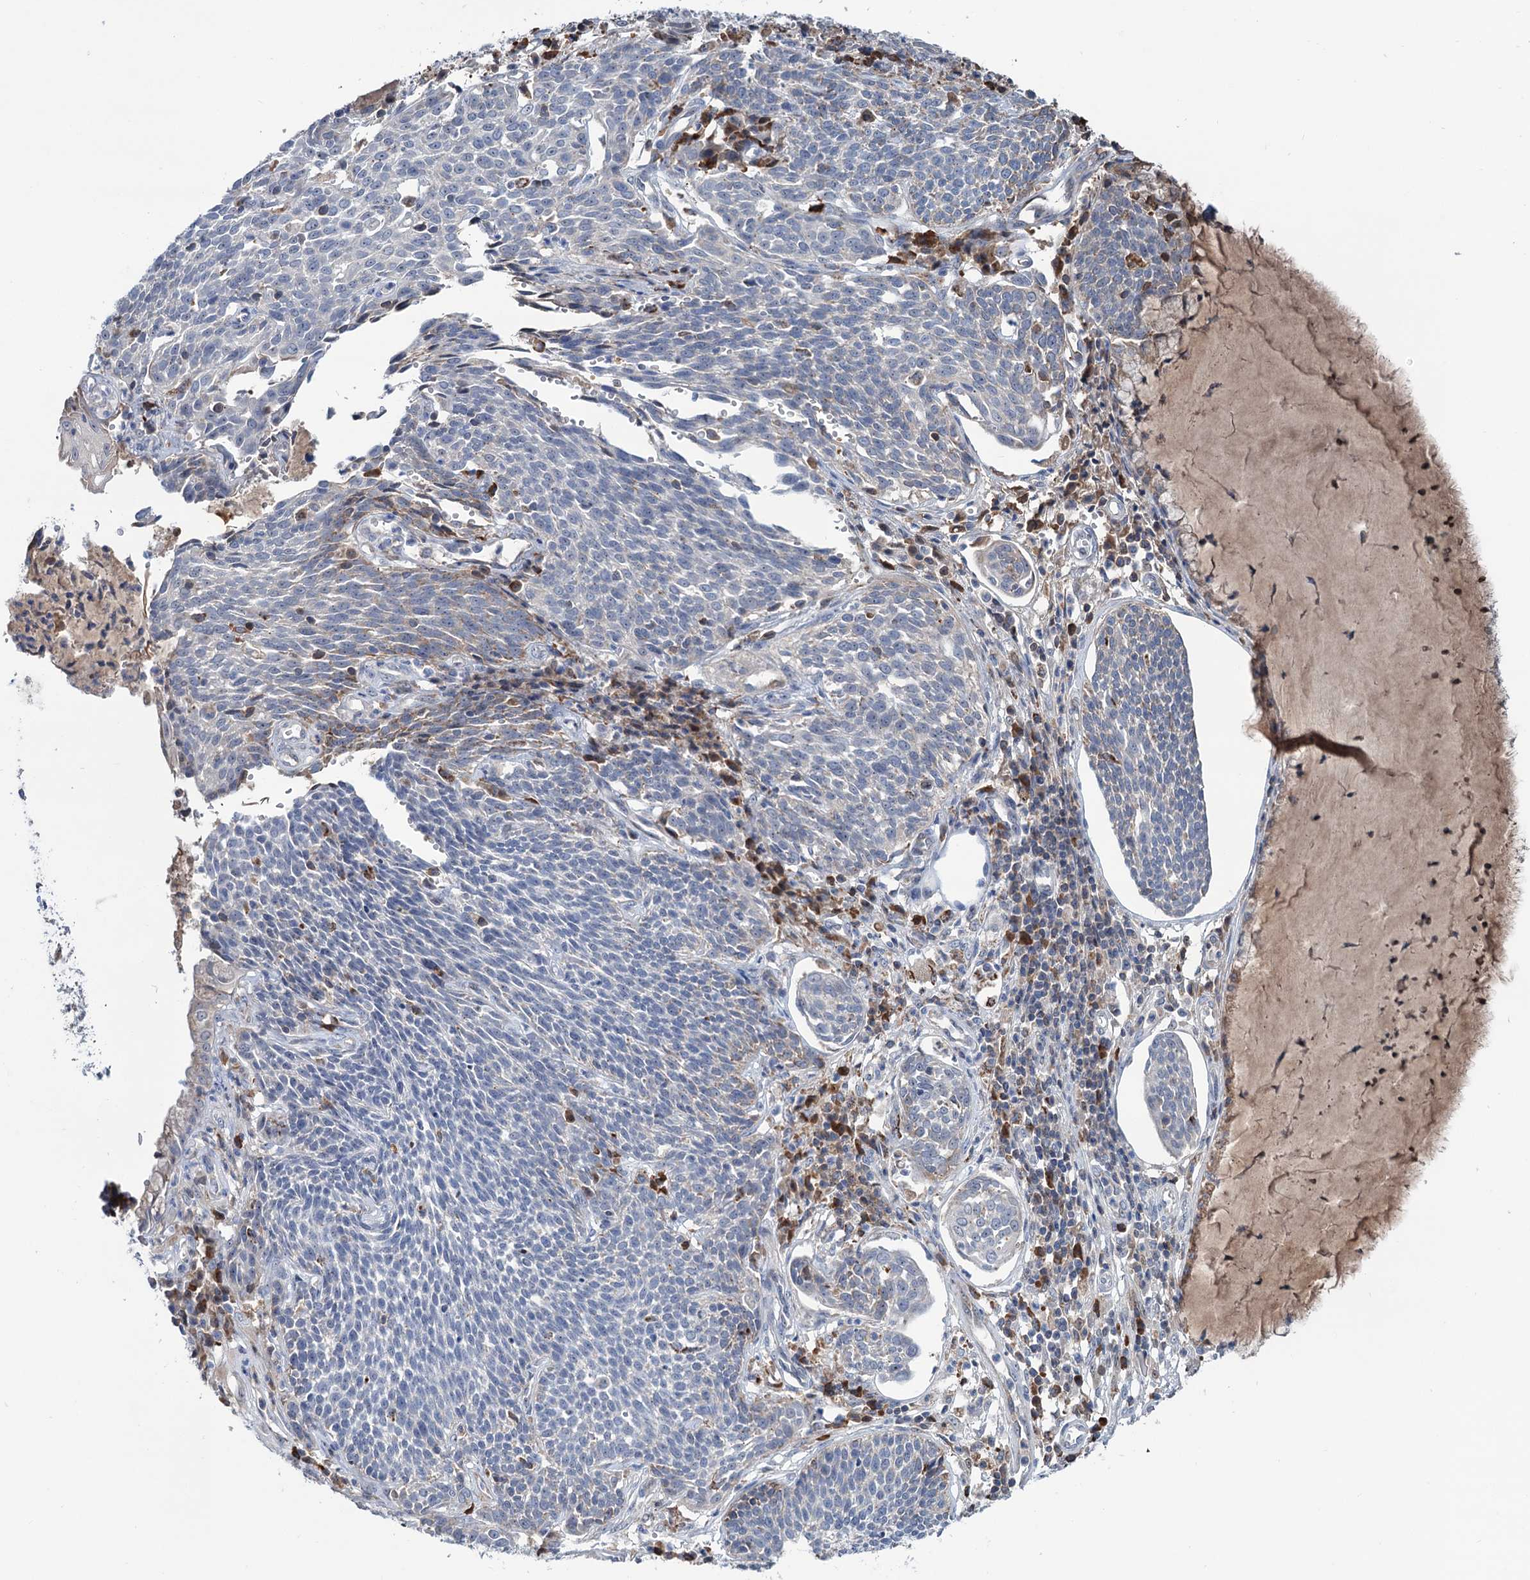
{"staining": {"intensity": "weak", "quantity": "<25%", "location": "cytoplasmic/membranous"}, "tissue": "cervical cancer", "cell_type": "Tumor cells", "image_type": "cancer", "snomed": [{"axis": "morphology", "description": "Squamous cell carcinoma, NOS"}, {"axis": "topography", "description": "Cervix"}], "caption": "Tumor cells show no significant positivity in cervical cancer (squamous cell carcinoma).", "gene": "LPIN1", "patient": {"sex": "female", "age": 34}}